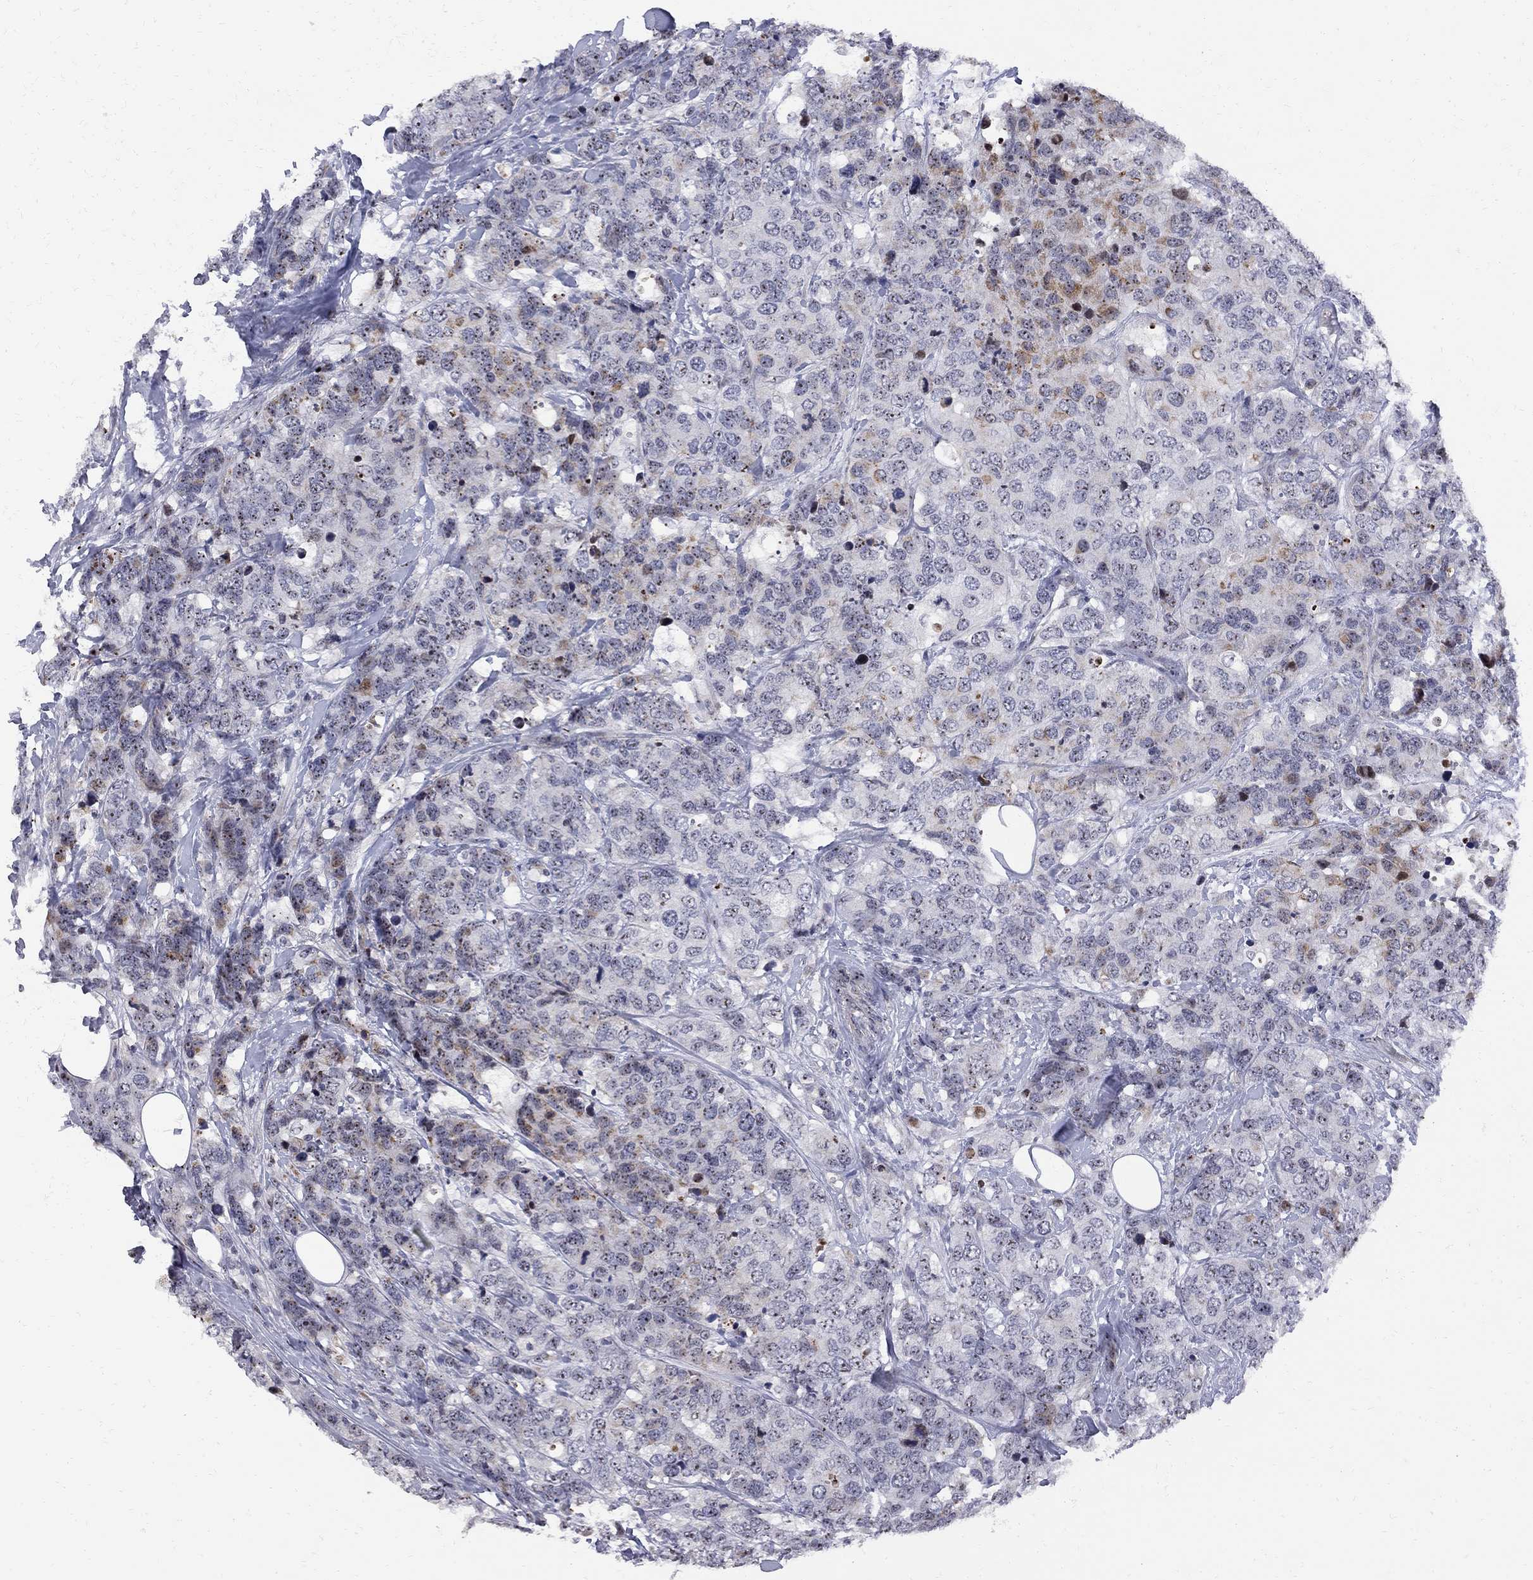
{"staining": {"intensity": "moderate", "quantity": "<25%", "location": "nuclear"}, "tissue": "breast cancer", "cell_type": "Tumor cells", "image_type": "cancer", "snomed": [{"axis": "morphology", "description": "Lobular carcinoma"}, {"axis": "topography", "description": "Breast"}], "caption": "Immunohistochemistry of breast cancer exhibits low levels of moderate nuclear staining in about <25% of tumor cells.", "gene": "DHX33", "patient": {"sex": "female", "age": 59}}